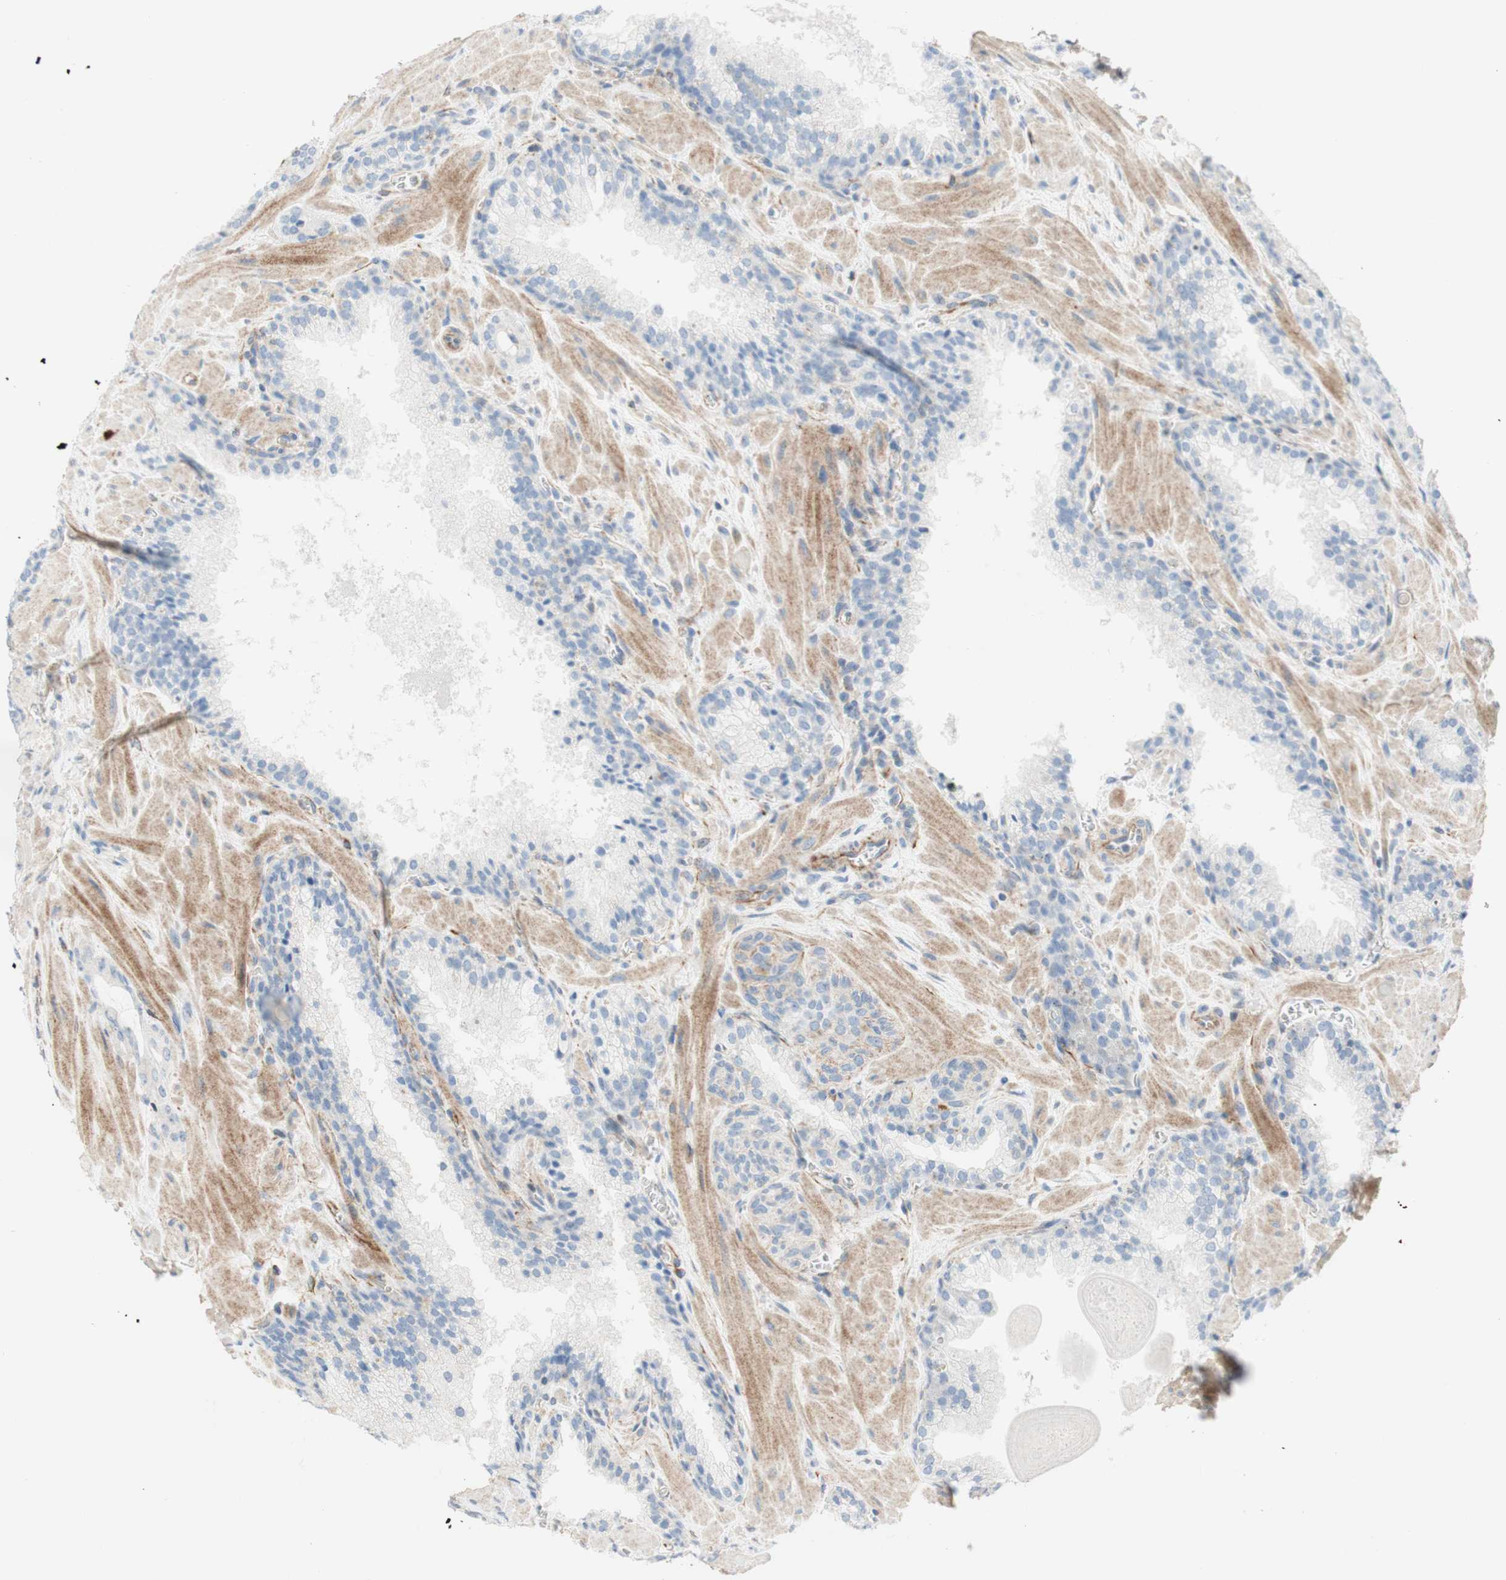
{"staining": {"intensity": "negative", "quantity": "none", "location": "none"}, "tissue": "prostate cancer", "cell_type": "Tumor cells", "image_type": "cancer", "snomed": [{"axis": "morphology", "description": "Adenocarcinoma, Low grade"}, {"axis": "topography", "description": "Prostate"}], "caption": "Tumor cells are negative for brown protein staining in prostate cancer (adenocarcinoma (low-grade)).", "gene": "POU2AF1", "patient": {"sex": "male", "age": 63}}